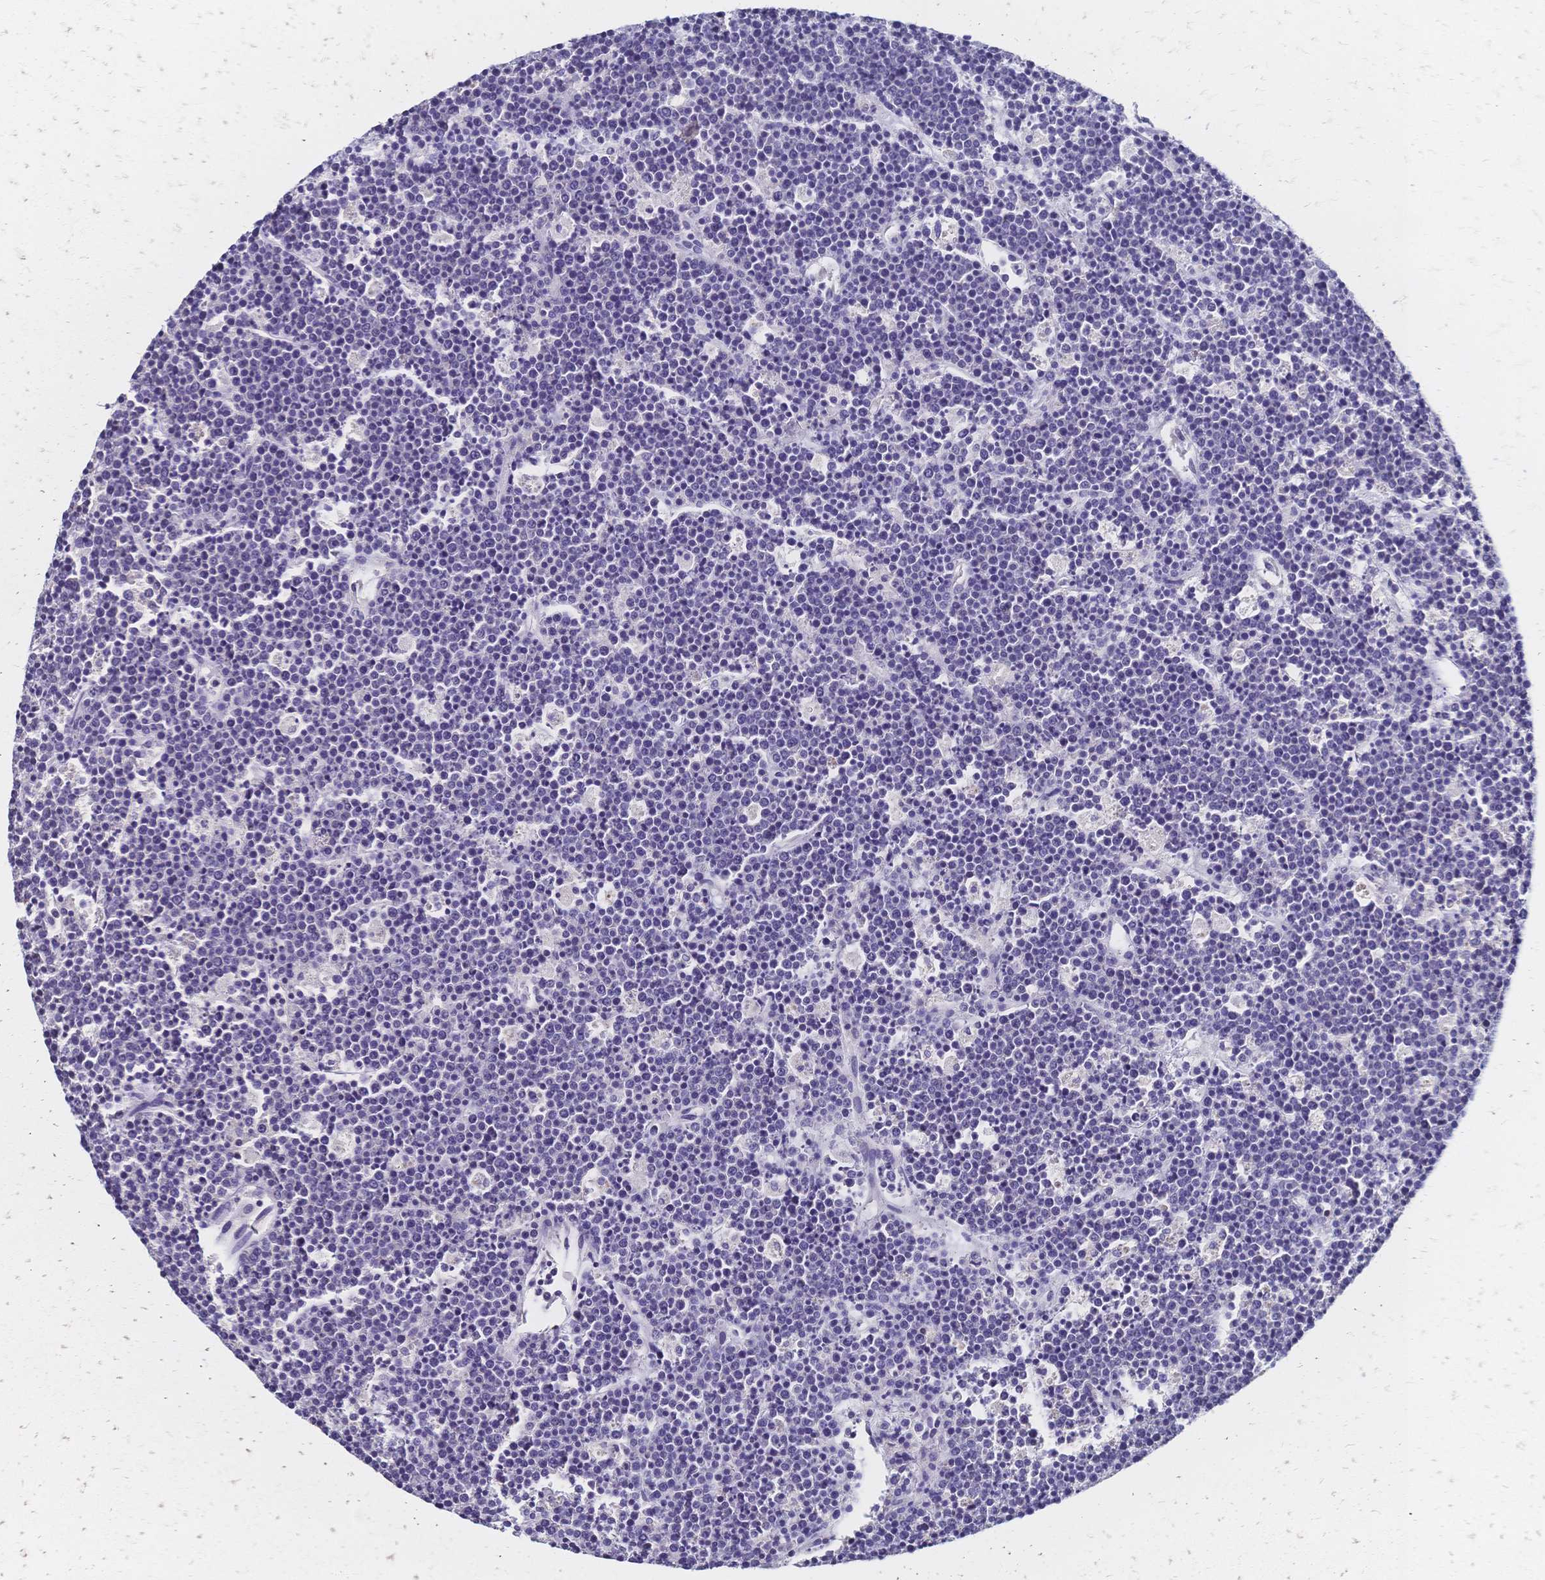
{"staining": {"intensity": "negative", "quantity": "none", "location": "none"}, "tissue": "lymphoma", "cell_type": "Tumor cells", "image_type": "cancer", "snomed": [{"axis": "morphology", "description": "Malignant lymphoma, non-Hodgkin's type, High grade"}, {"axis": "topography", "description": "Ovary"}], "caption": "IHC micrograph of neoplastic tissue: human lymphoma stained with DAB (3,3'-diaminobenzidine) exhibits no significant protein expression in tumor cells.", "gene": "DTNB", "patient": {"sex": "female", "age": 56}}